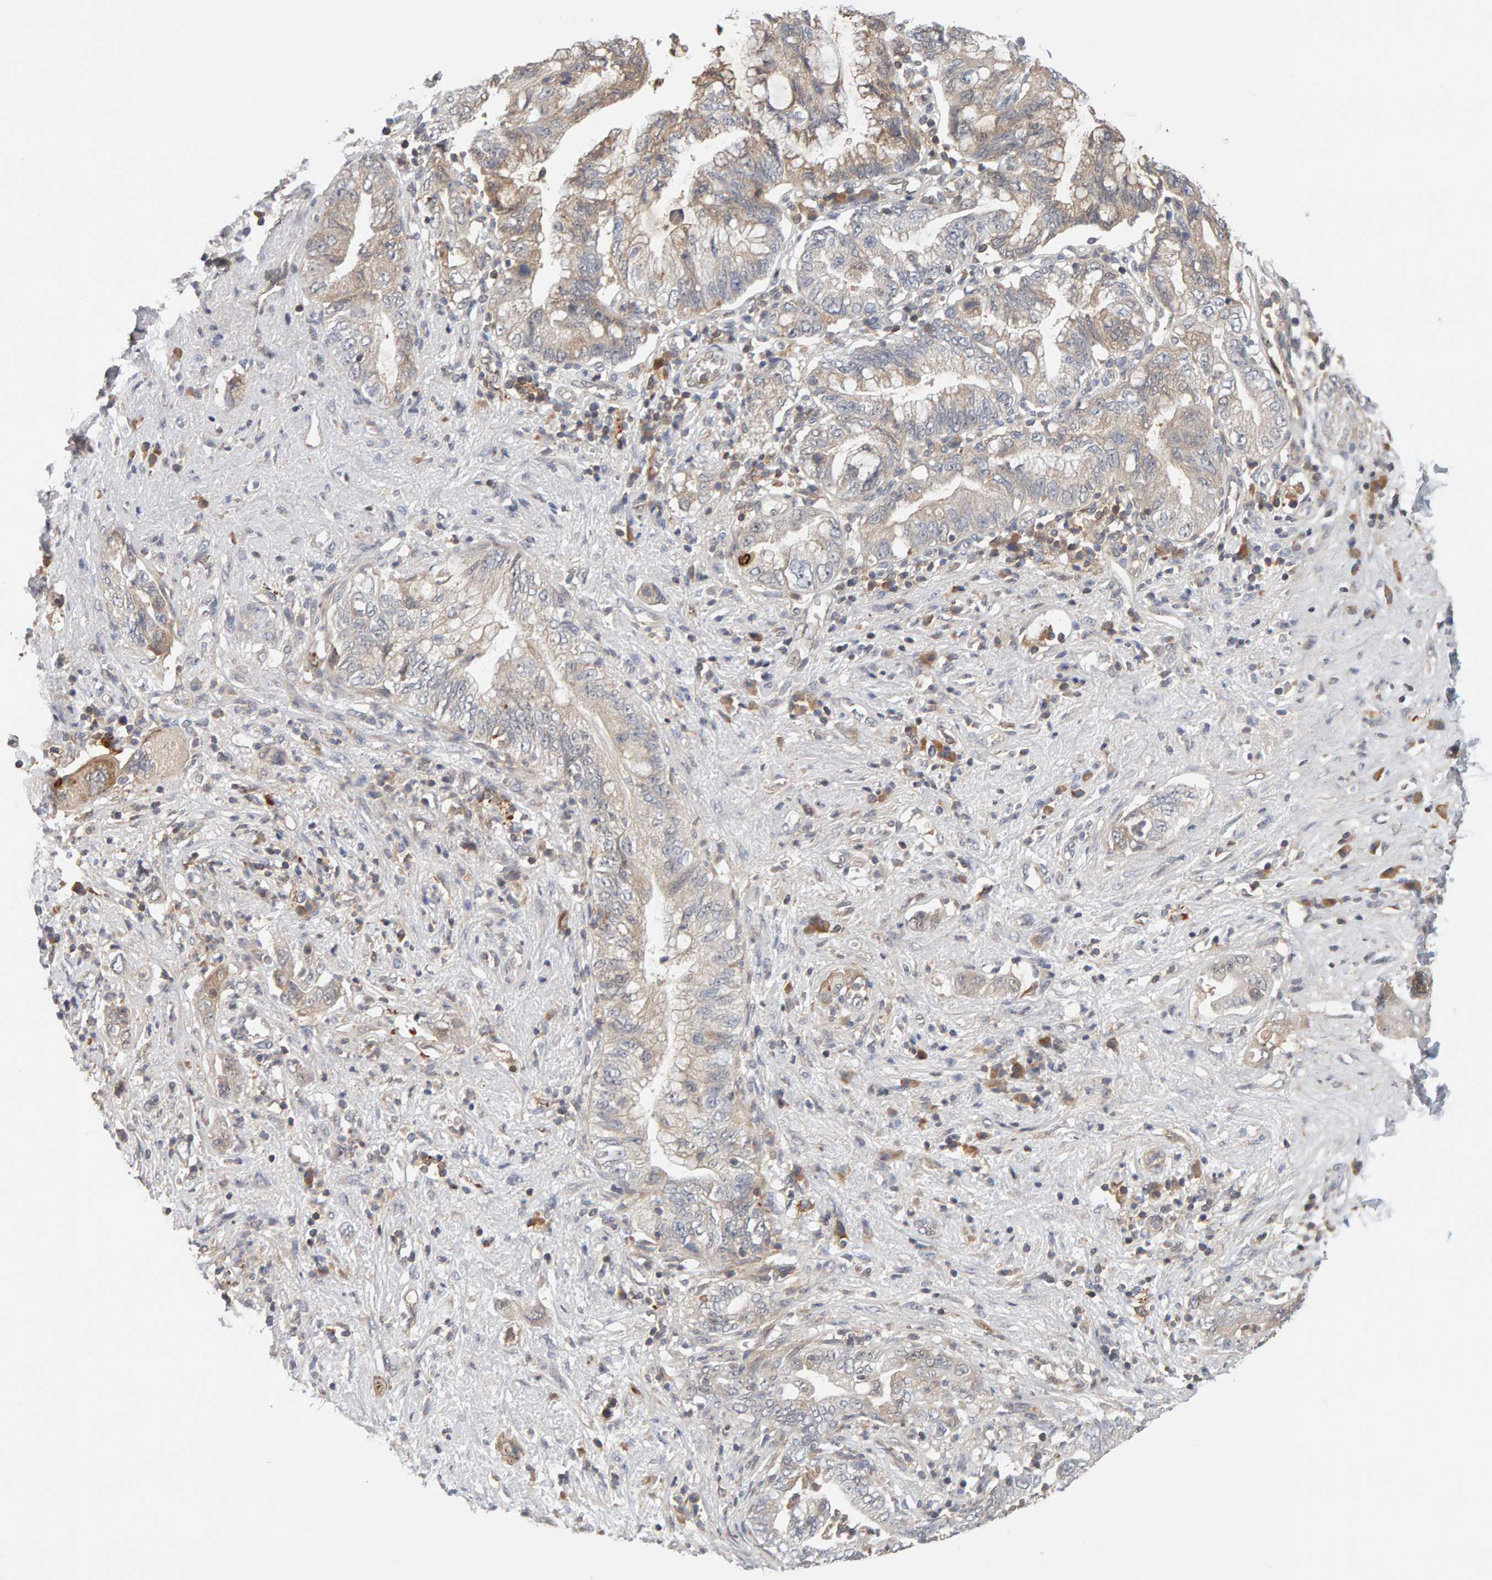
{"staining": {"intensity": "weak", "quantity": ">75%", "location": "cytoplasmic/membranous"}, "tissue": "pancreatic cancer", "cell_type": "Tumor cells", "image_type": "cancer", "snomed": [{"axis": "morphology", "description": "Adenocarcinoma, NOS"}, {"axis": "topography", "description": "Pancreas"}], "caption": "IHC histopathology image of neoplastic tissue: human pancreatic cancer (adenocarcinoma) stained using IHC displays low levels of weak protein expression localized specifically in the cytoplasmic/membranous of tumor cells, appearing as a cytoplasmic/membranous brown color.", "gene": "NUDCD1", "patient": {"sex": "female", "age": 73}}